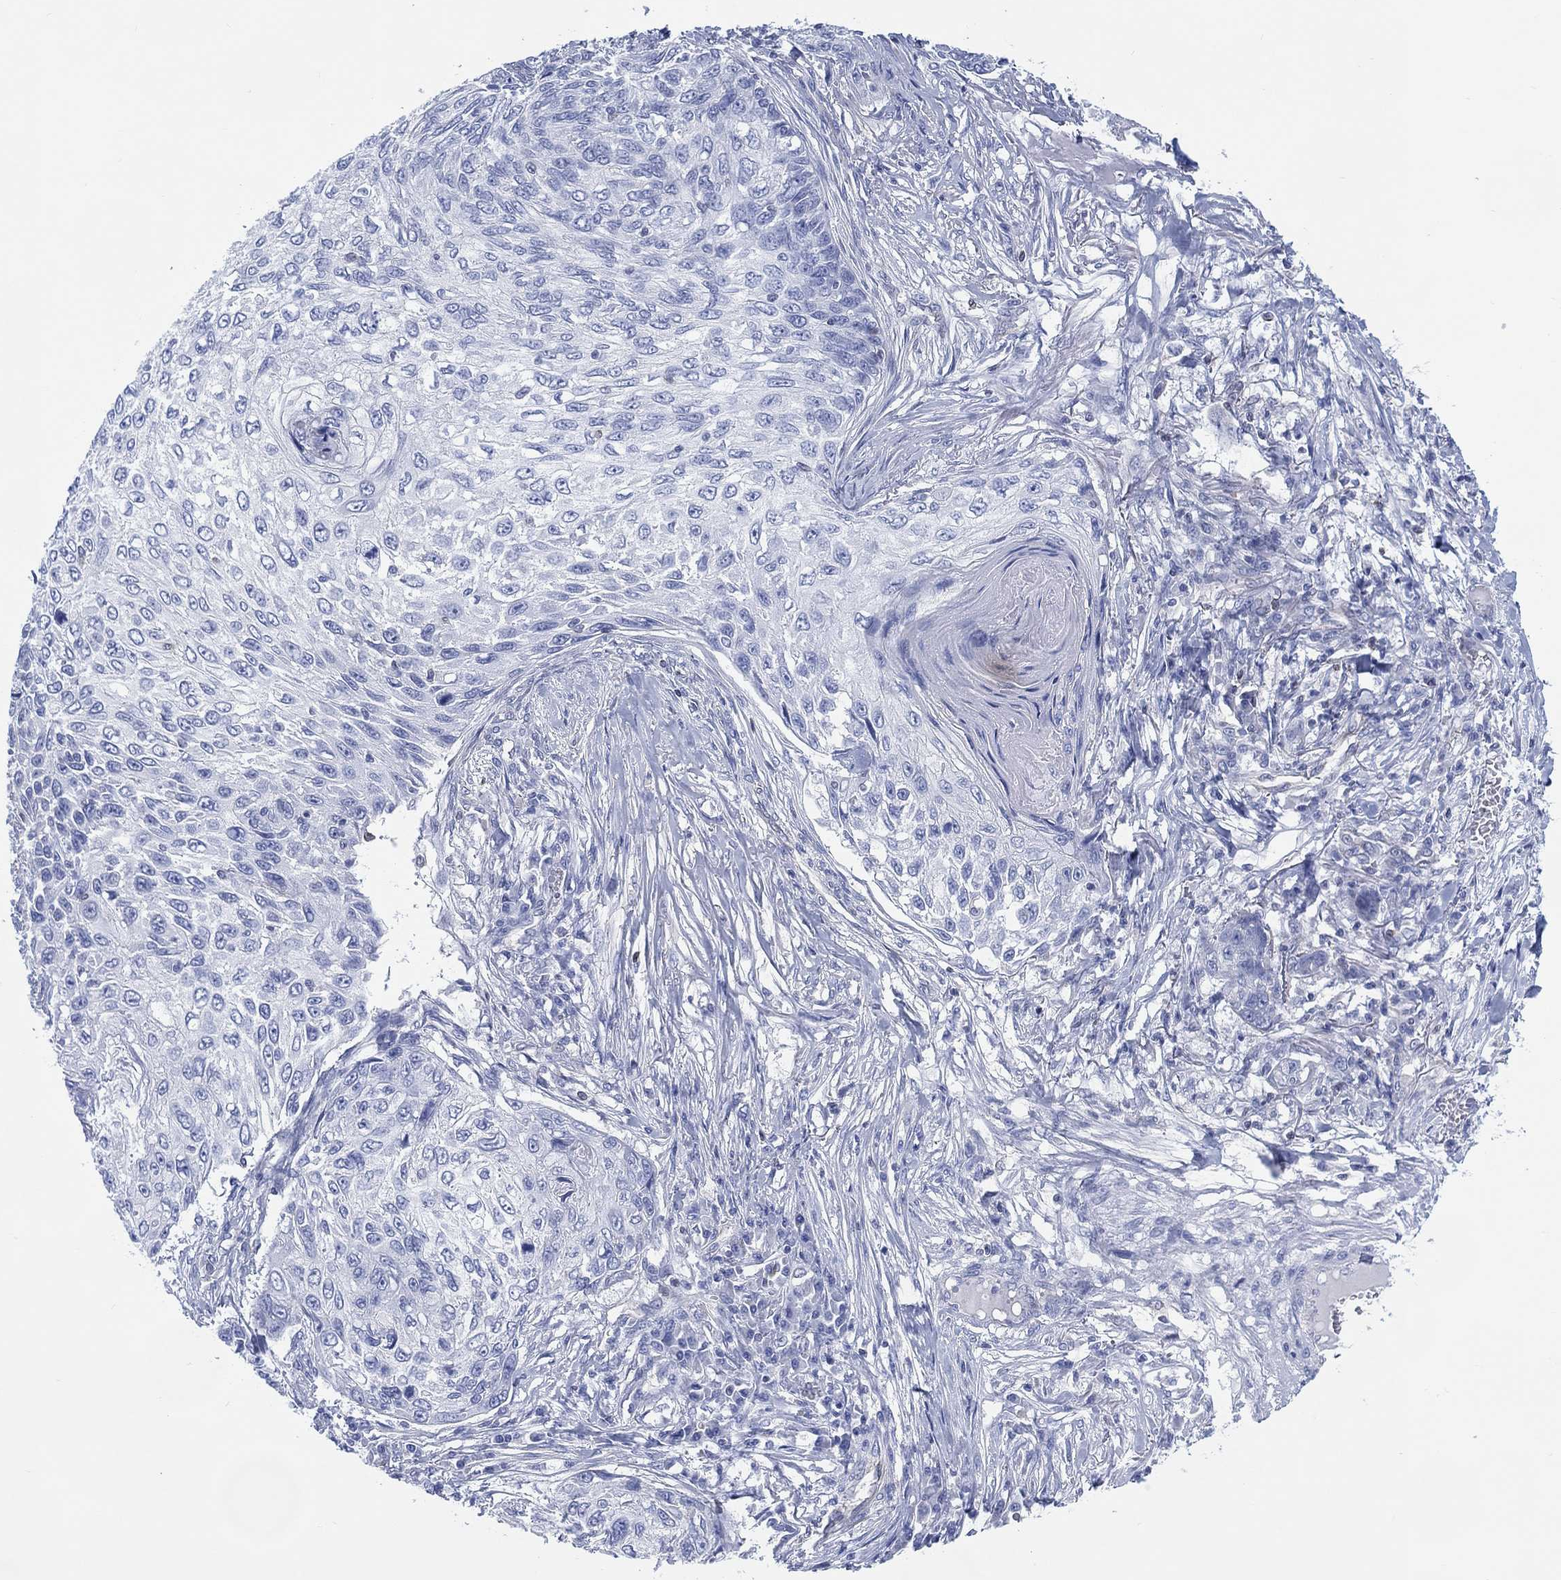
{"staining": {"intensity": "negative", "quantity": "none", "location": "none"}, "tissue": "skin cancer", "cell_type": "Tumor cells", "image_type": "cancer", "snomed": [{"axis": "morphology", "description": "Squamous cell carcinoma, NOS"}, {"axis": "topography", "description": "Skin"}], "caption": "Immunohistochemistry micrograph of neoplastic tissue: human squamous cell carcinoma (skin) stained with DAB (3,3'-diaminobenzidine) reveals no significant protein positivity in tumor cells.", "gene": "DDI1", "patient": {"sex": "male", "age": 92}}